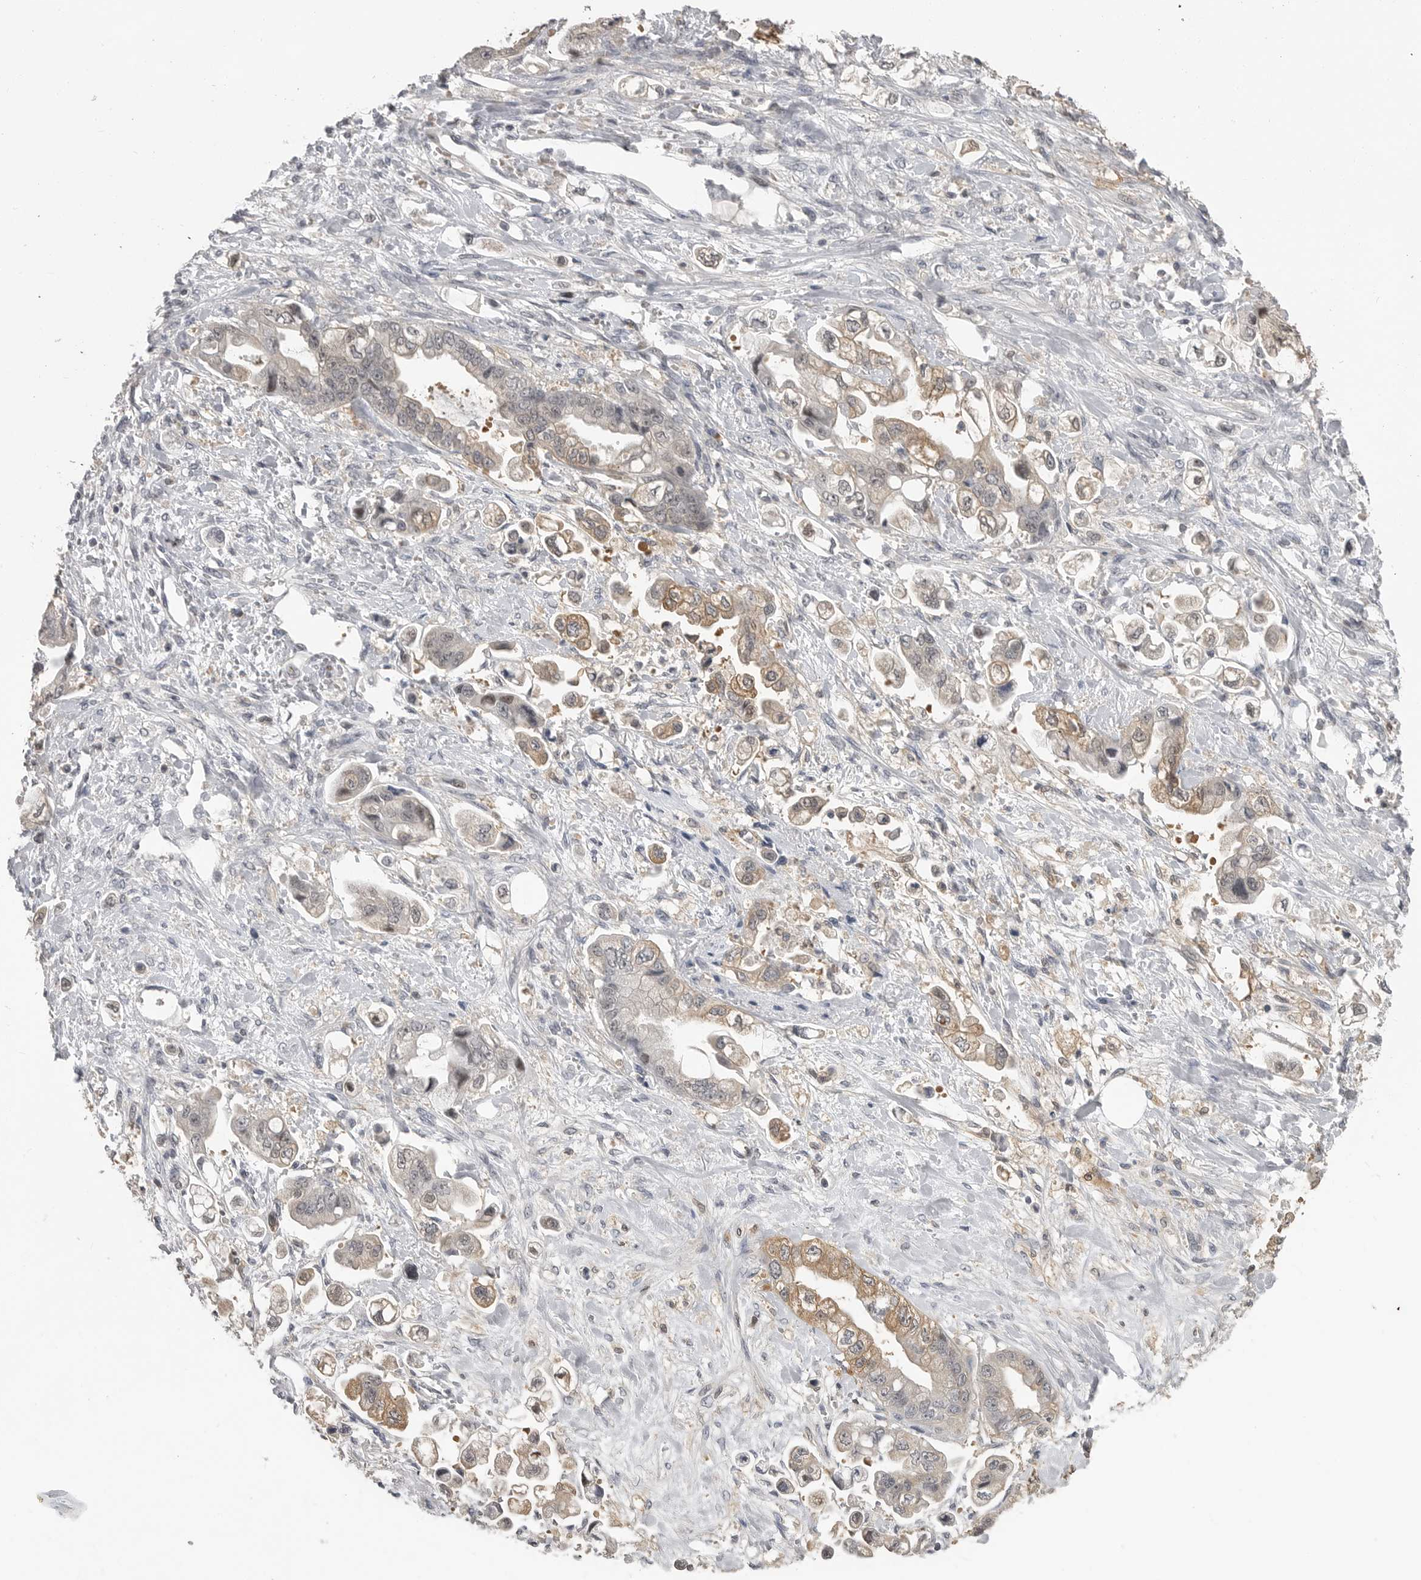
{"staining": {"intensity": "weak", "quantity": "<25%", "location": "cytoplasmic/membranous"}, "tissue": "stomach cancer", "cell_type": "Tumor cells", "image_type": "cancer", "snomed": [{"axis": "morphology", "description": "Adenocarcinoma, NOS"}, {"axis": "topography", "description": "Stomach"}], "caption": "Immunohistochemistry histopathology image of neoplastic tissue: human adenocarcinoma (stomach) stained with DAB reveals no significant protein expression in tumor cells.", "gene": "PLEKHF1", "patient": {"sex": "male", "age": 62}}